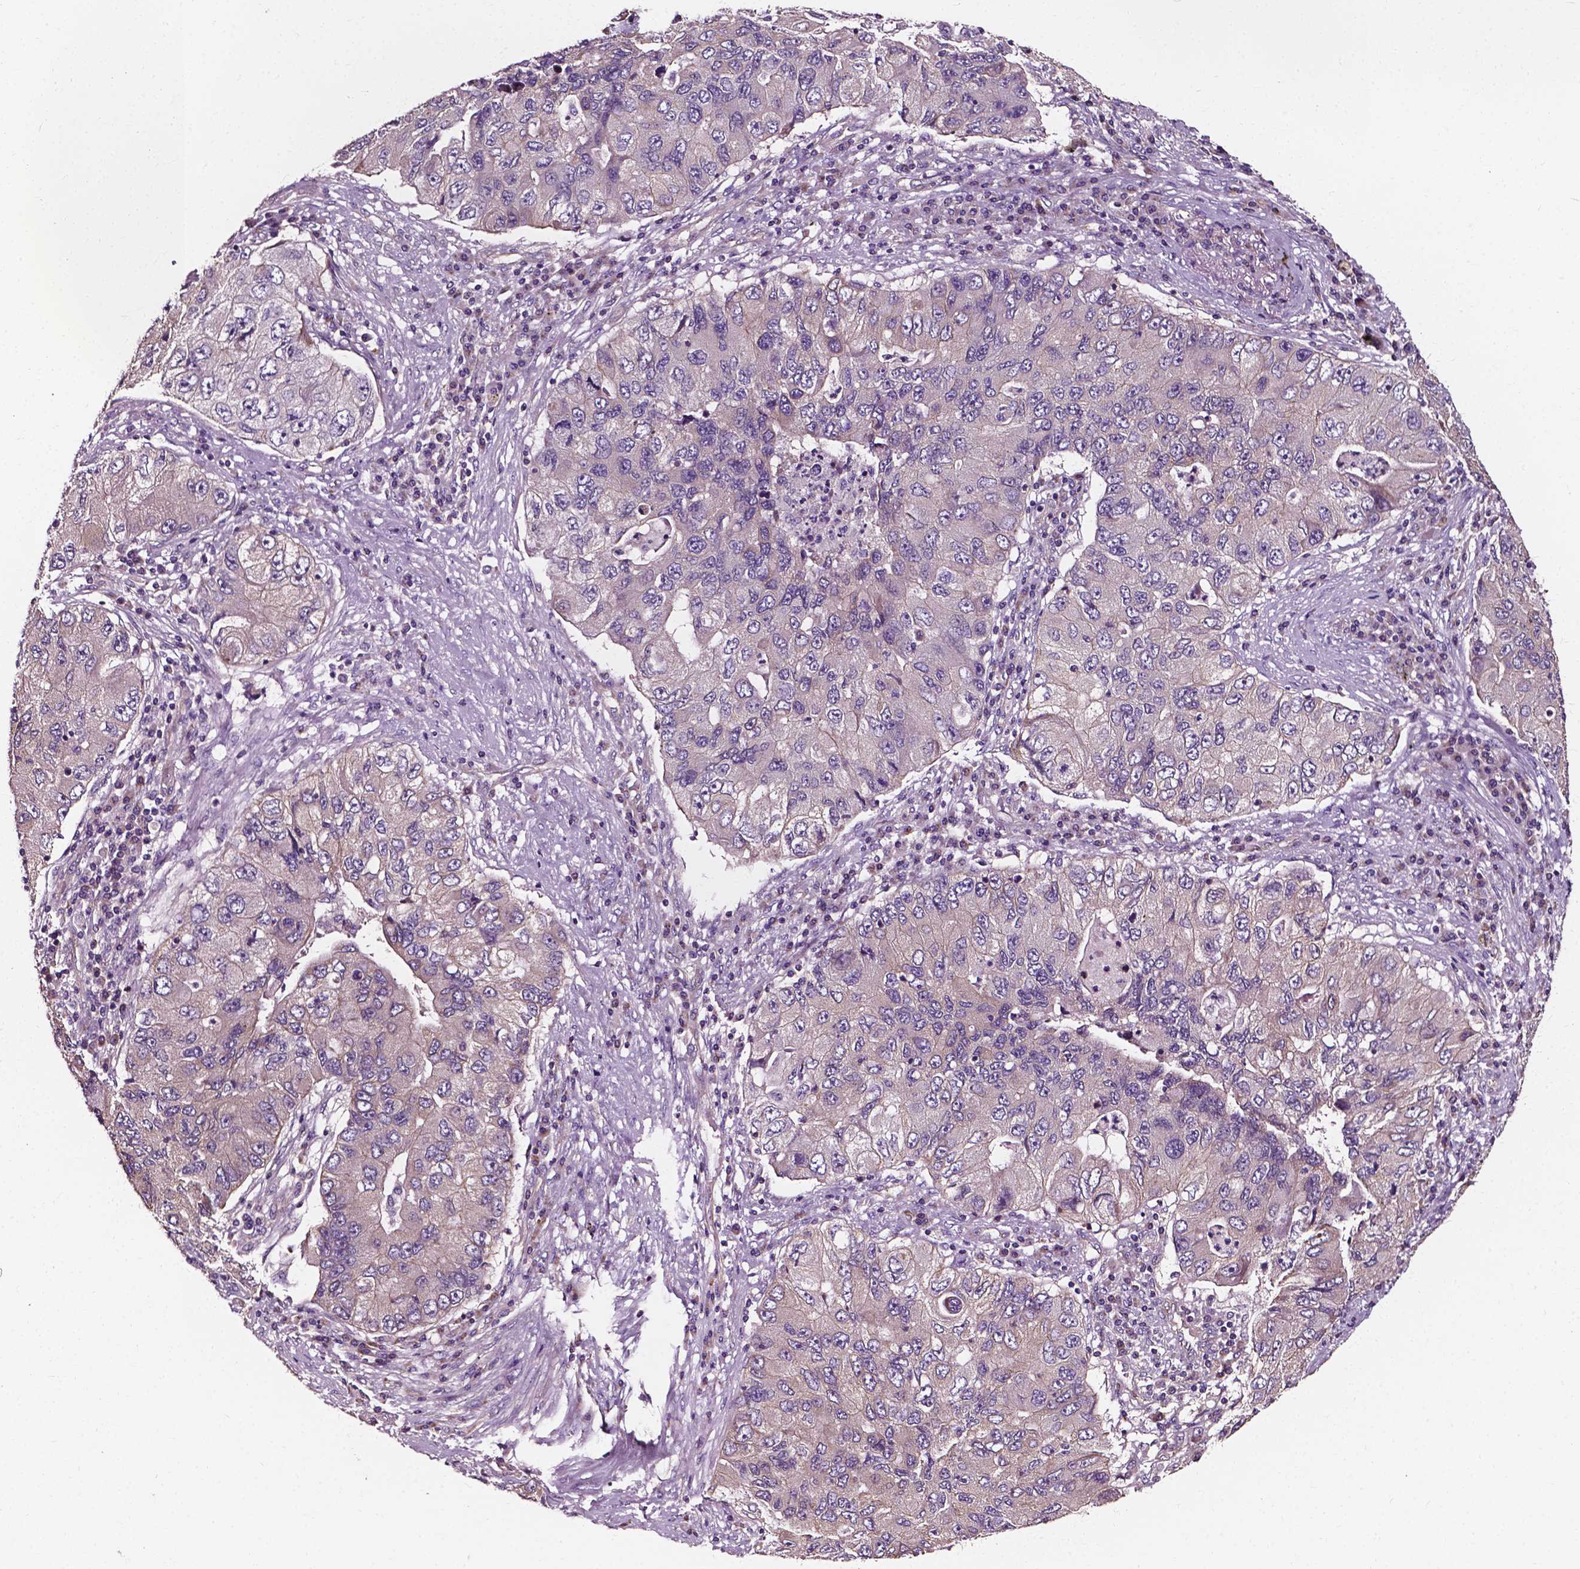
{"staining": {"intensity": "negative", "quantity": "none", "location": "none"}, "tissue": "lung cancer", "cell_type": "Tumor cells", "image_type": "cancer", "snomed": [{"axis": "morphology", "description": "Adenocarcinoma, NOS"}, {"axis": "morphology", "description": "Adenocarcinoma, metastatic, NOS"}, {"axis": "topography", "description": "Lymph node"}, {"axis": "topography", "description": "Lung"}], "caption": "A photomicrograph of metastatic adenocarcinoma (lung) stained for a protein exhibits no brown staining in tumor cells.", "gene": "ATG16L1", "patient": {"sex": "female", "age": 54}}